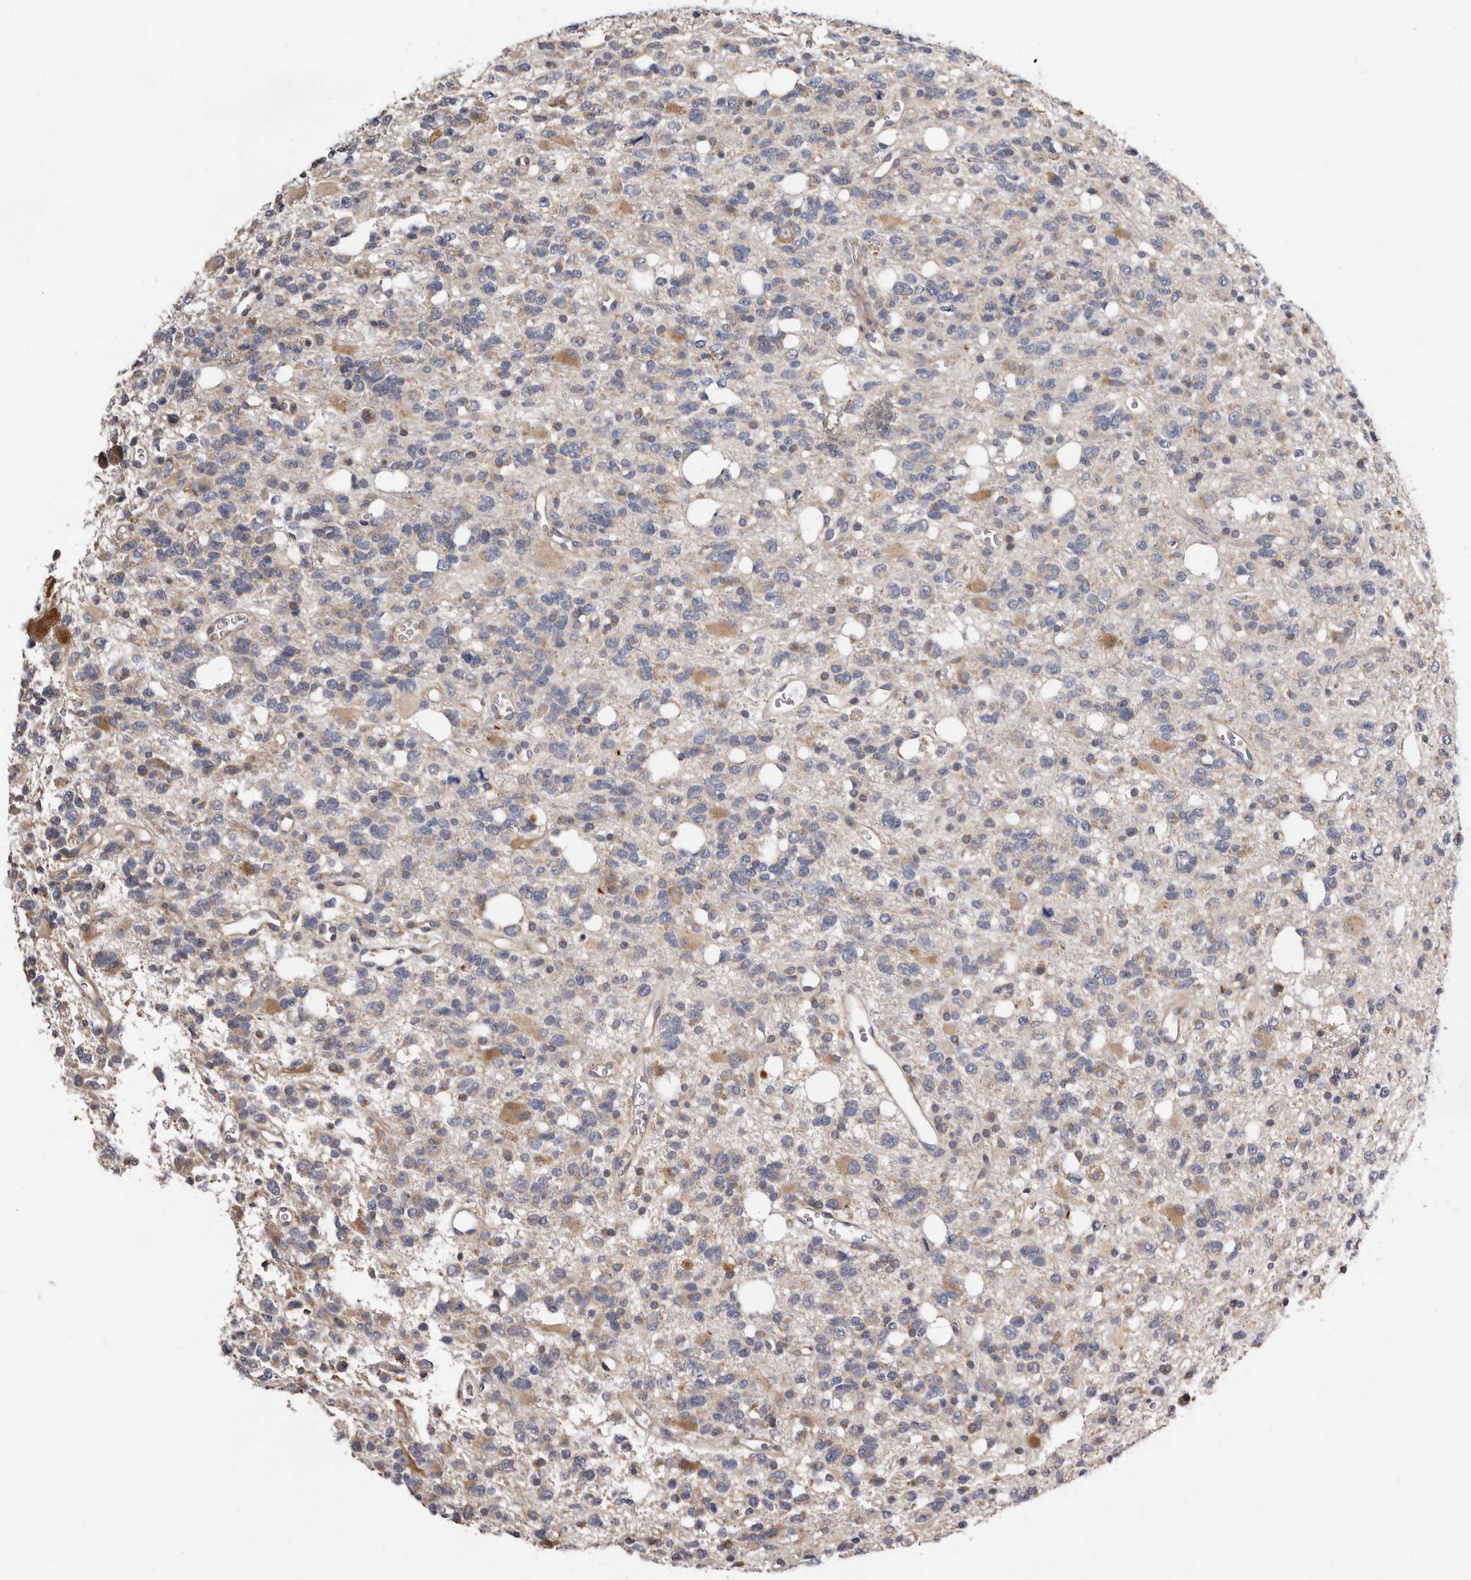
{"staining": {"intensity": "weak", "quantity": "<25%", "location": "cytoplasmic/membranous"}, "tissue": "glioma", "cell_type": "Tumor cells", "image_type": "cancer", "snomed": [{"axis": "morphology", "description": "Glioma, malignant, High grade"}, {"axis": "topography", "description": "Brain"}], "caption": "DAB (3,3'-diaminobenzidine) immunohistochemical staining of glioma shows no significant staining in tumor cells.", "gene": "ASIC5", "patient": {"sex": "female", "age": 62}}